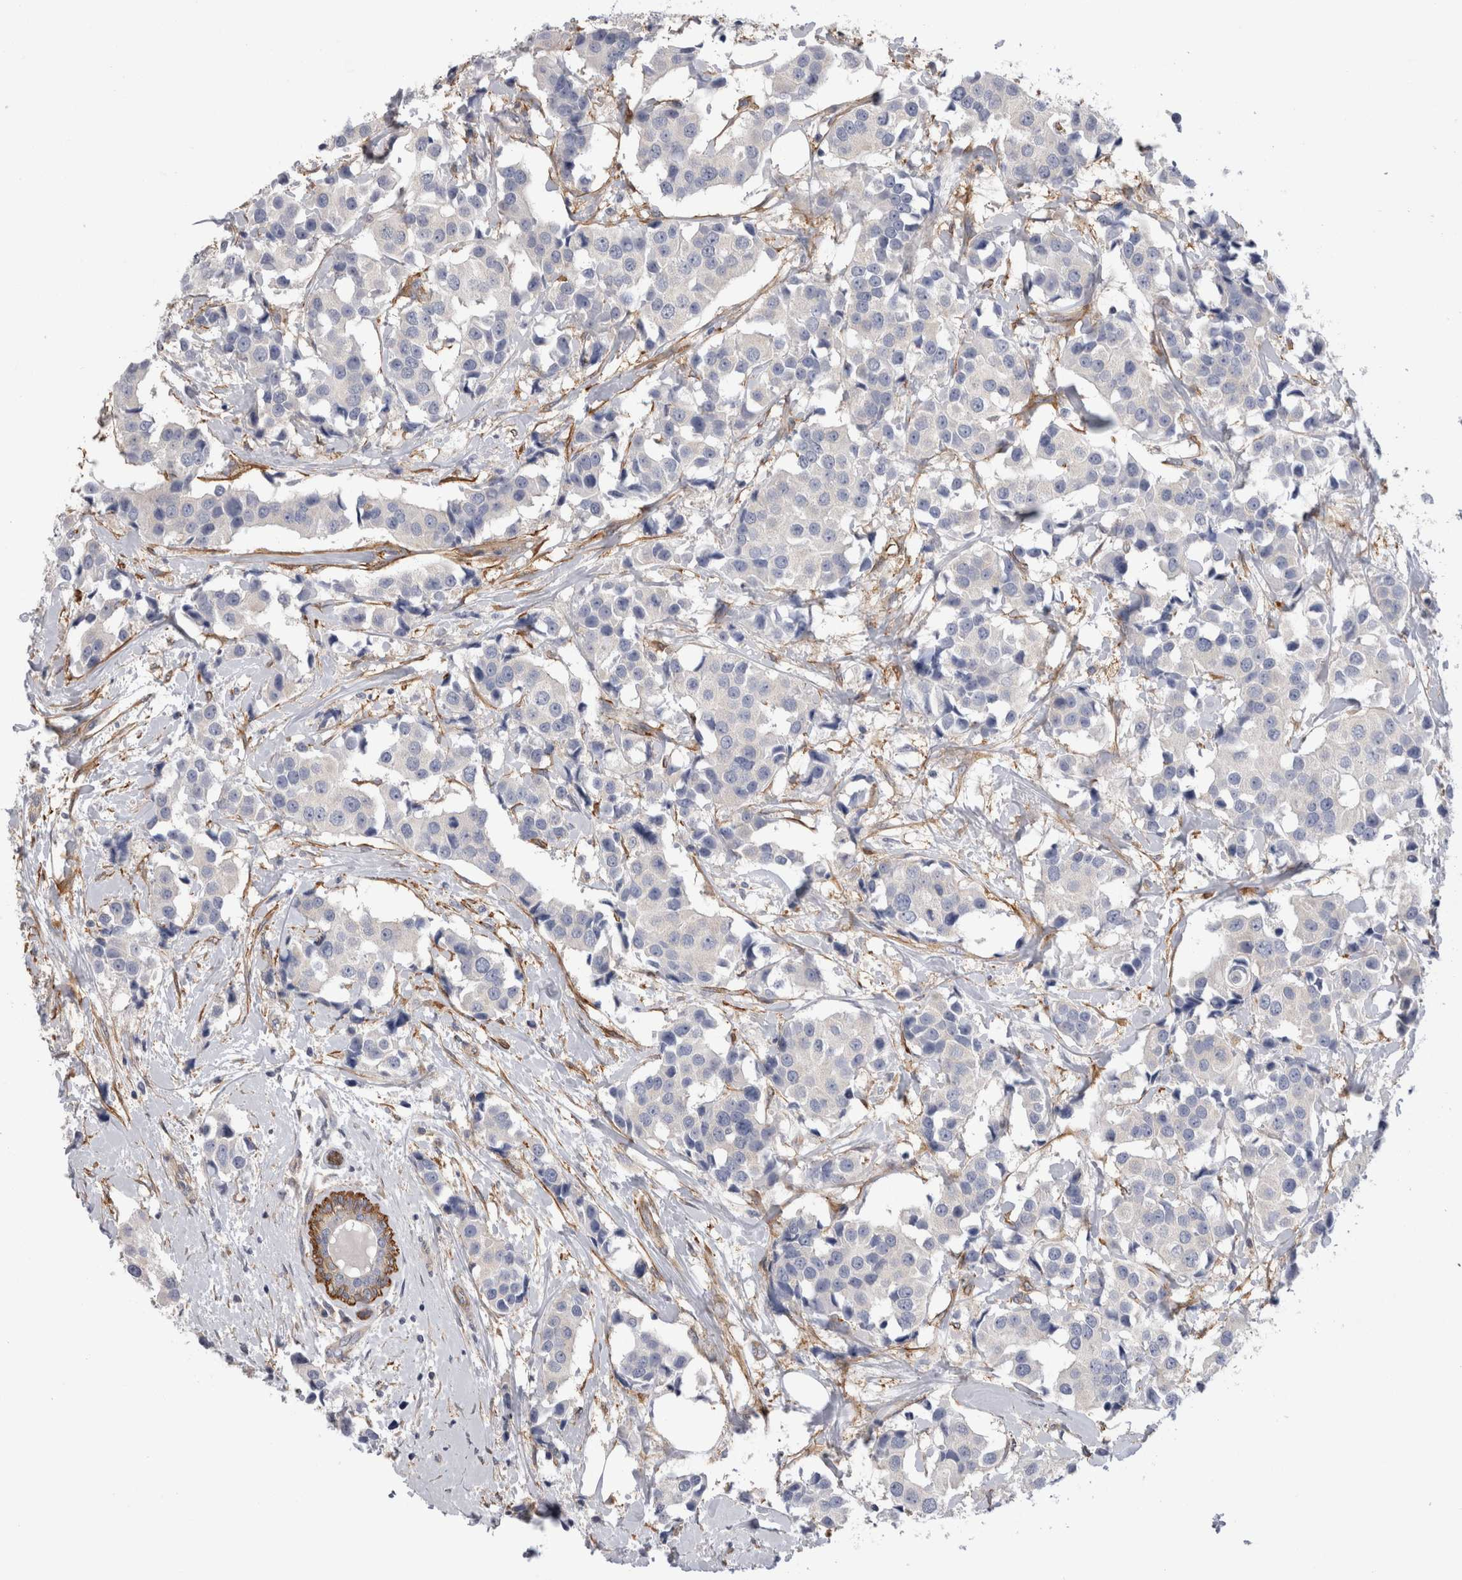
{"staining": {"intensity": "negative", "quantity": "none", "location": "none"}, "tissue": "breast cancer", "cell_type": "Tumor cells", "image_type": "cancer", "snomed": [{"axis": "morphology", "description": "Normal tissue, NOS"}, {"axis": "morphology", "description": "Duct carcinoma"}, {"axis": "topography", "description": "Breast"}], "caption": "DAB immunohistochemical staining of human intraductal carcinoma (breast) reveals no significant staining in tumor cells.", "gene": "EPRS1", "patient": {"sex": "female", "age": 39}}